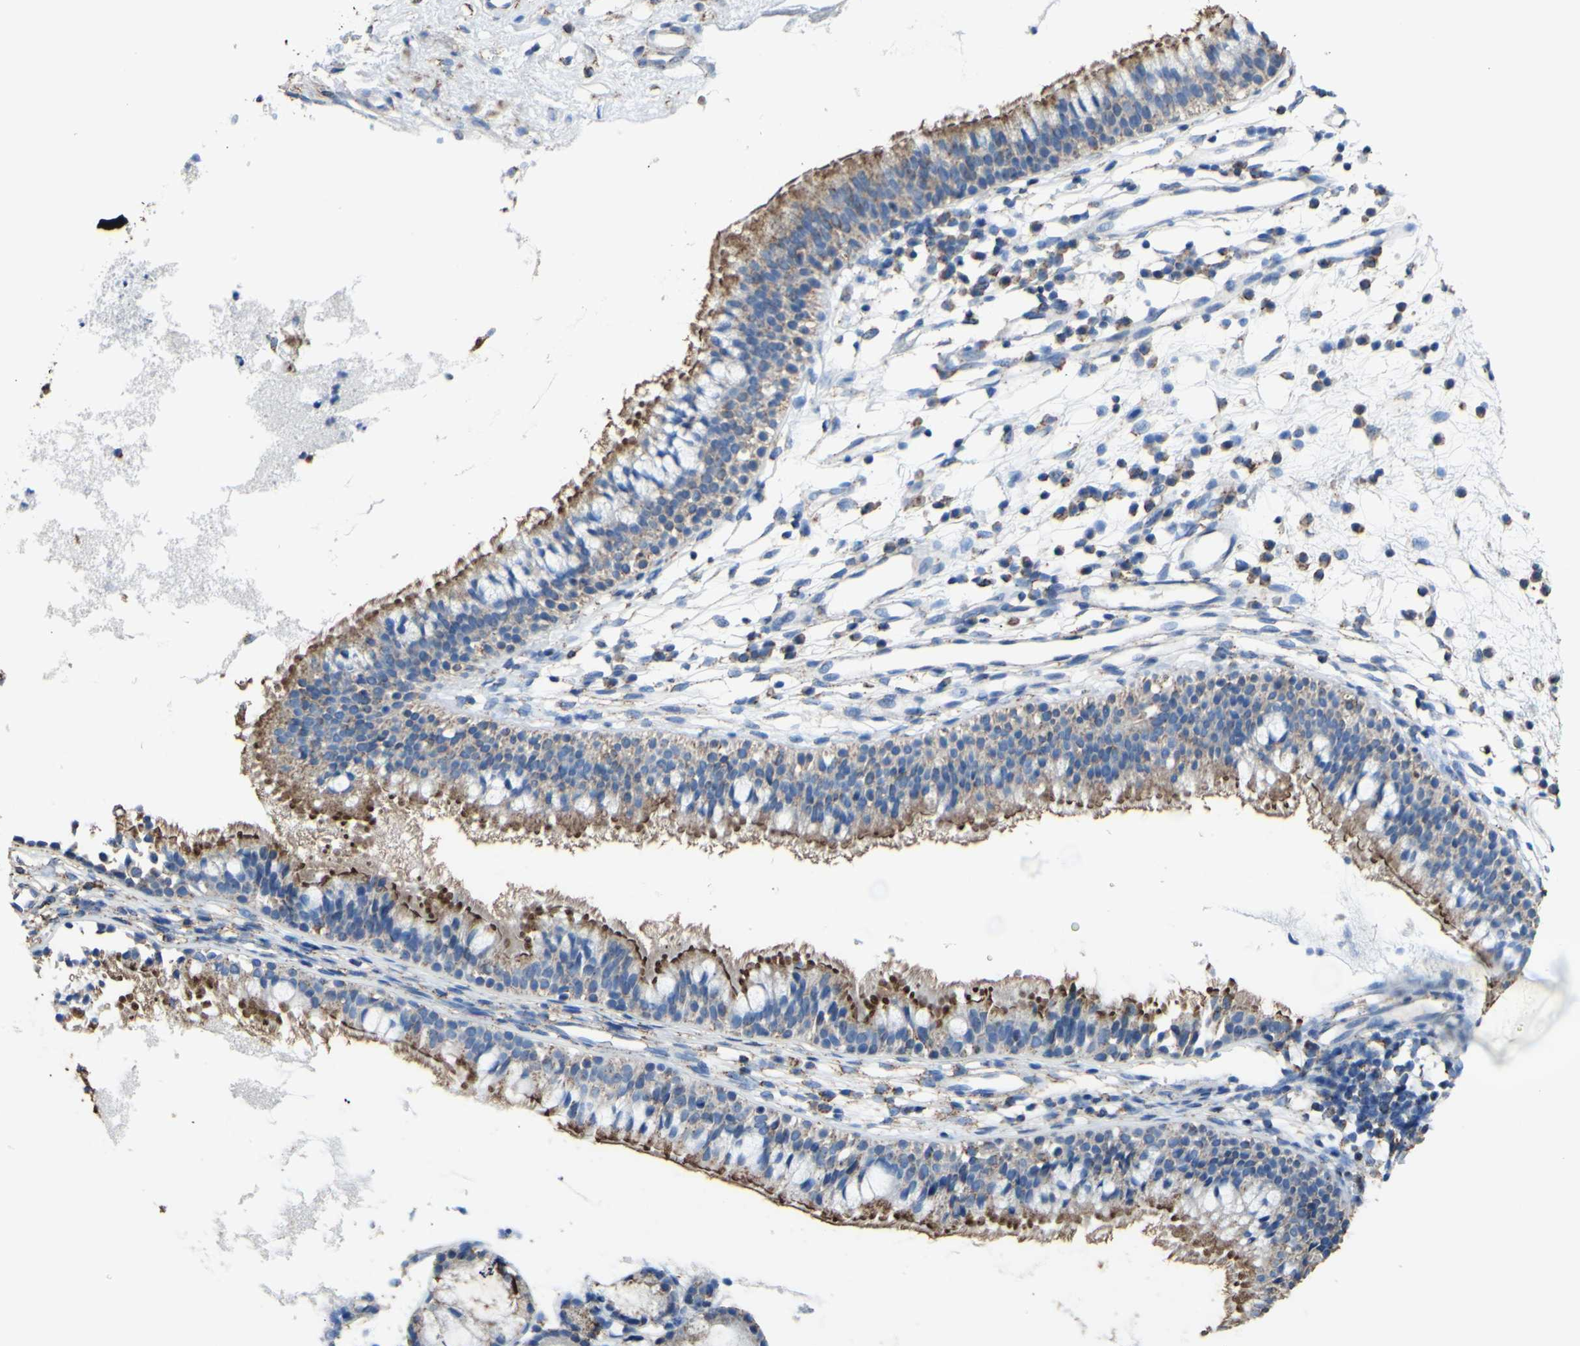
{"staining": {"intensity": "moderate", "quantity": ">75%", "location": "cytoplasmic/membranous"}, "tissue": "nasopharynx", "cell_type": "Respiratory epithelial cells", "image_type": "normal", "snomed": [{"axis": "morphology", "description": "Normal tissue, NOS"}, {"axis": "topography", "description": "Nasopharynx"}], "caption": "Immunohistochemistry of unremarkable human nasopharynx exhibits medium levels of moderate cytoplasmic/membranous positivity in about >75% of respiratory epithelial cells.", "gene": "CMKLR2", "patient": {"sex": "male", "age": 21}}